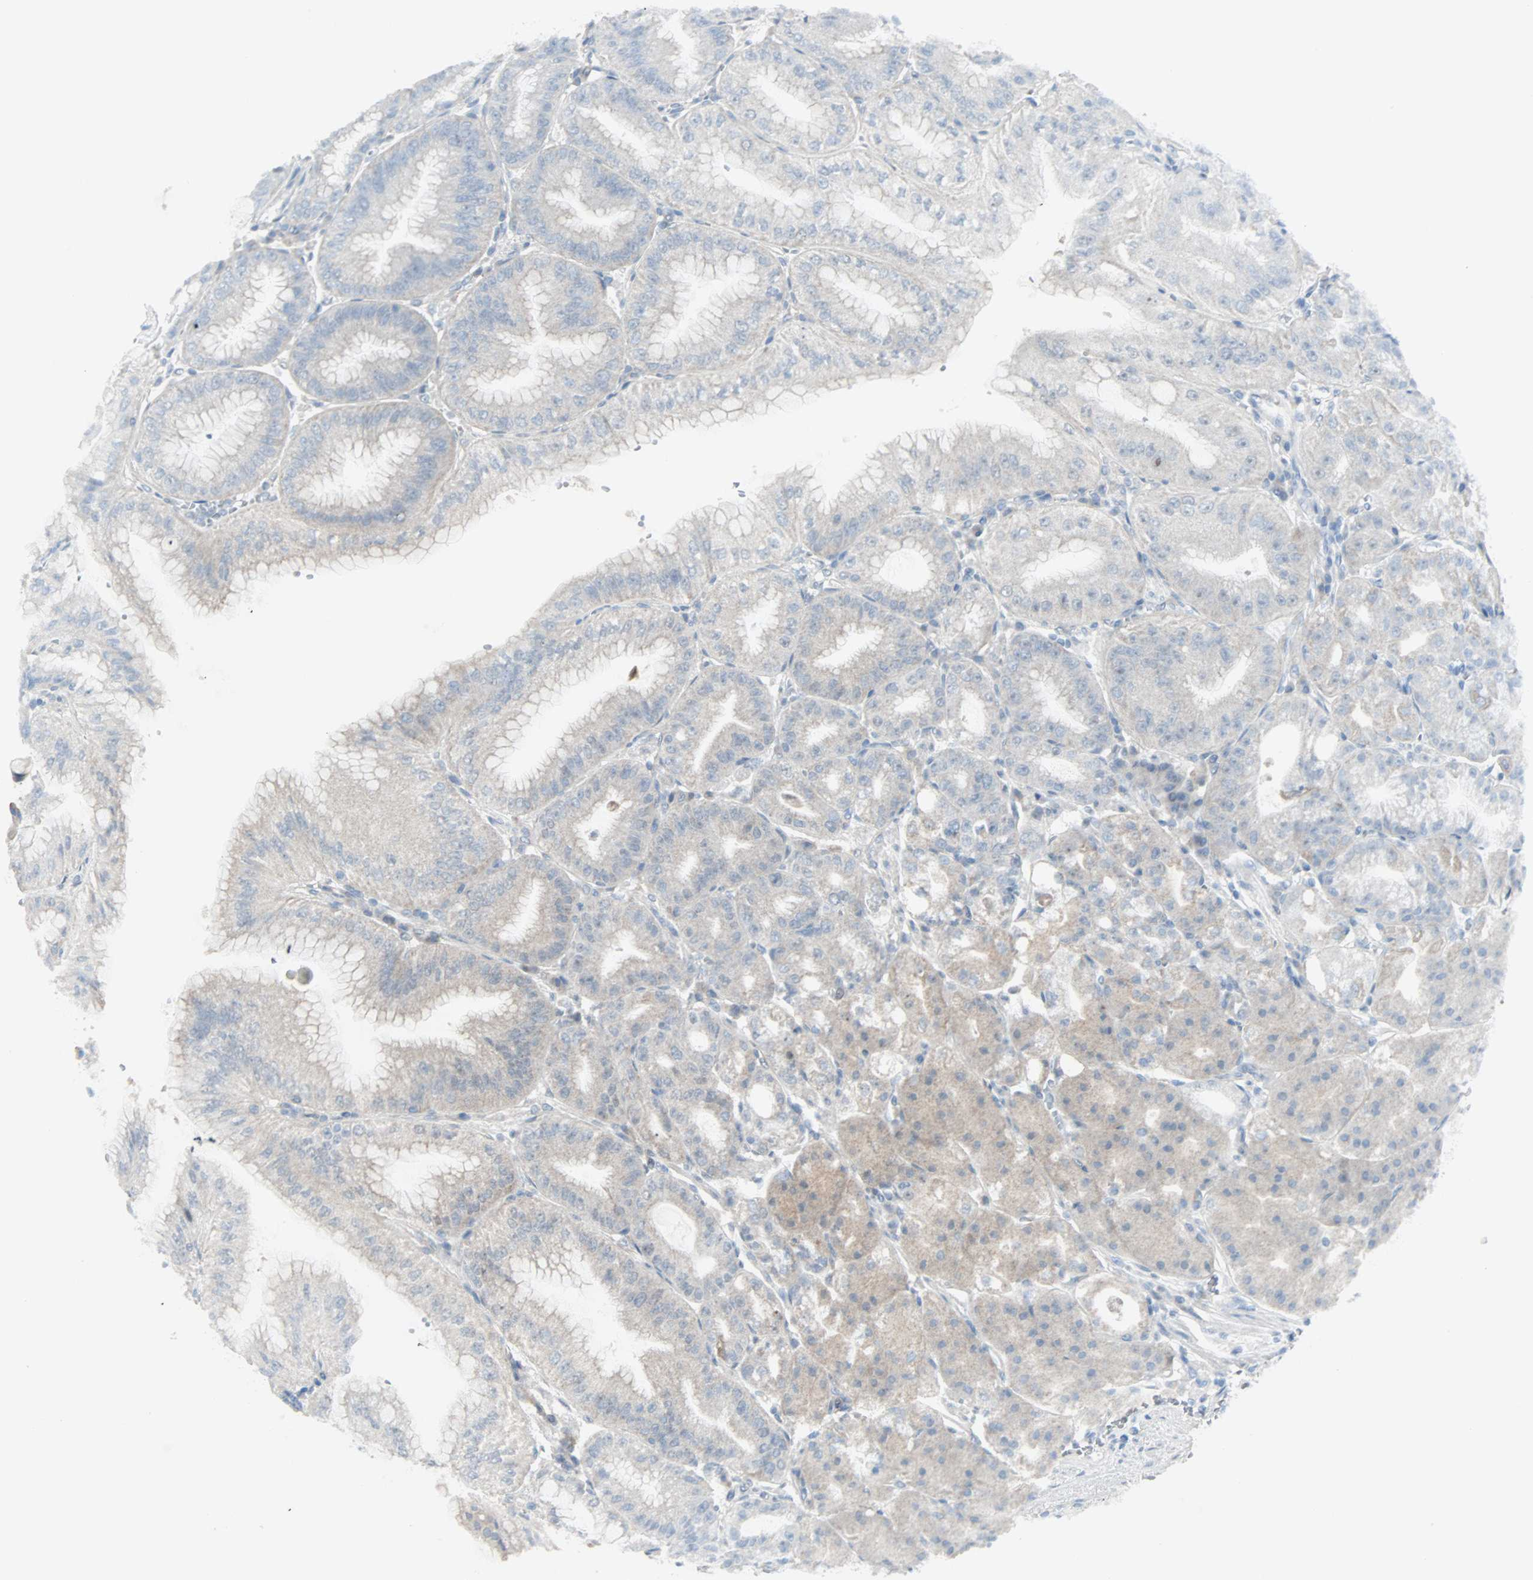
{"staining": {"intensity": "weak", "quantity": "25%-75%", "location": "cytoplasmic/membranous"}, "tissue": "stomach", "cell_type": "Glandular cells", "image_type": "normal", "snomed": [{"axis": "morphology", "description": "Normal tissue, NOS"}, {"axis": "topography", "description": "Stomach, lower"}], "caption": "DAB immunohistochemical staining of unremarkable human stomach reveals weak cytoplasmic/membranous protein positivity in approximately 25%-75% of glandular cells. (Stains: DAB in brown, nuclei in blue, Microscopy: brightfield microscopy at high magnification).", "gene": "KDM4A", "patient": {"sex": "male", "age": 71}}